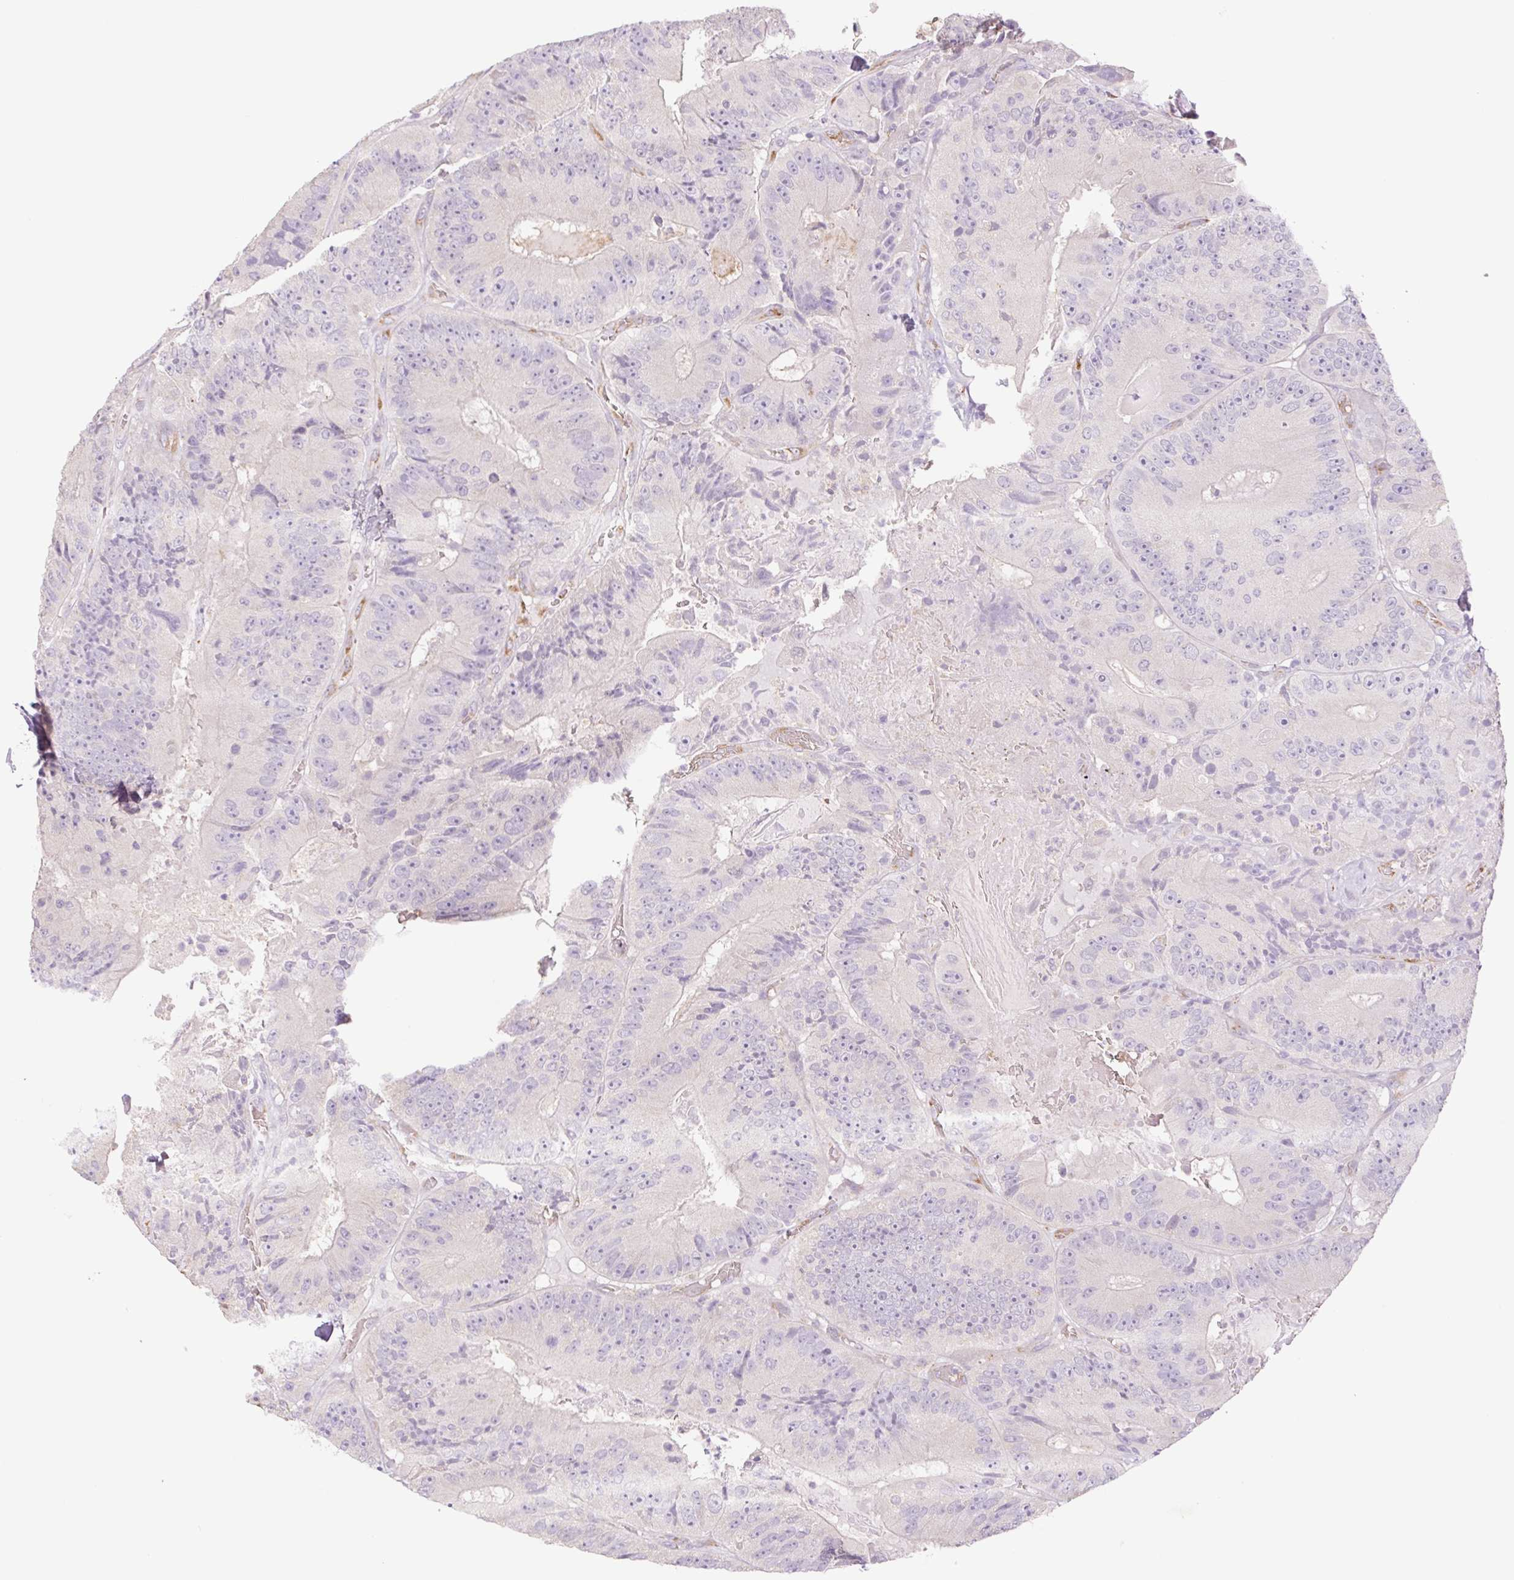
{"staining": {"intensity": "negative", "quantity": "none", "location": "none"}, "tissue": "colorectal cancer", "cell_type": "Tumor cells", "image_type": "cancer", "snomed": [{"axis": "morphology", "description": "Adenocarcinoma, NOS"}, {"axis": "topography", "description": "Colon"}], "caption": "IHC histopathology image of human adenocarcinoma (colorectal) stained for a protein (brown), which reveals no positivity in tumor cells.", "gene": "IGFL3", "patient": {"sex": "female", "age": 86}}